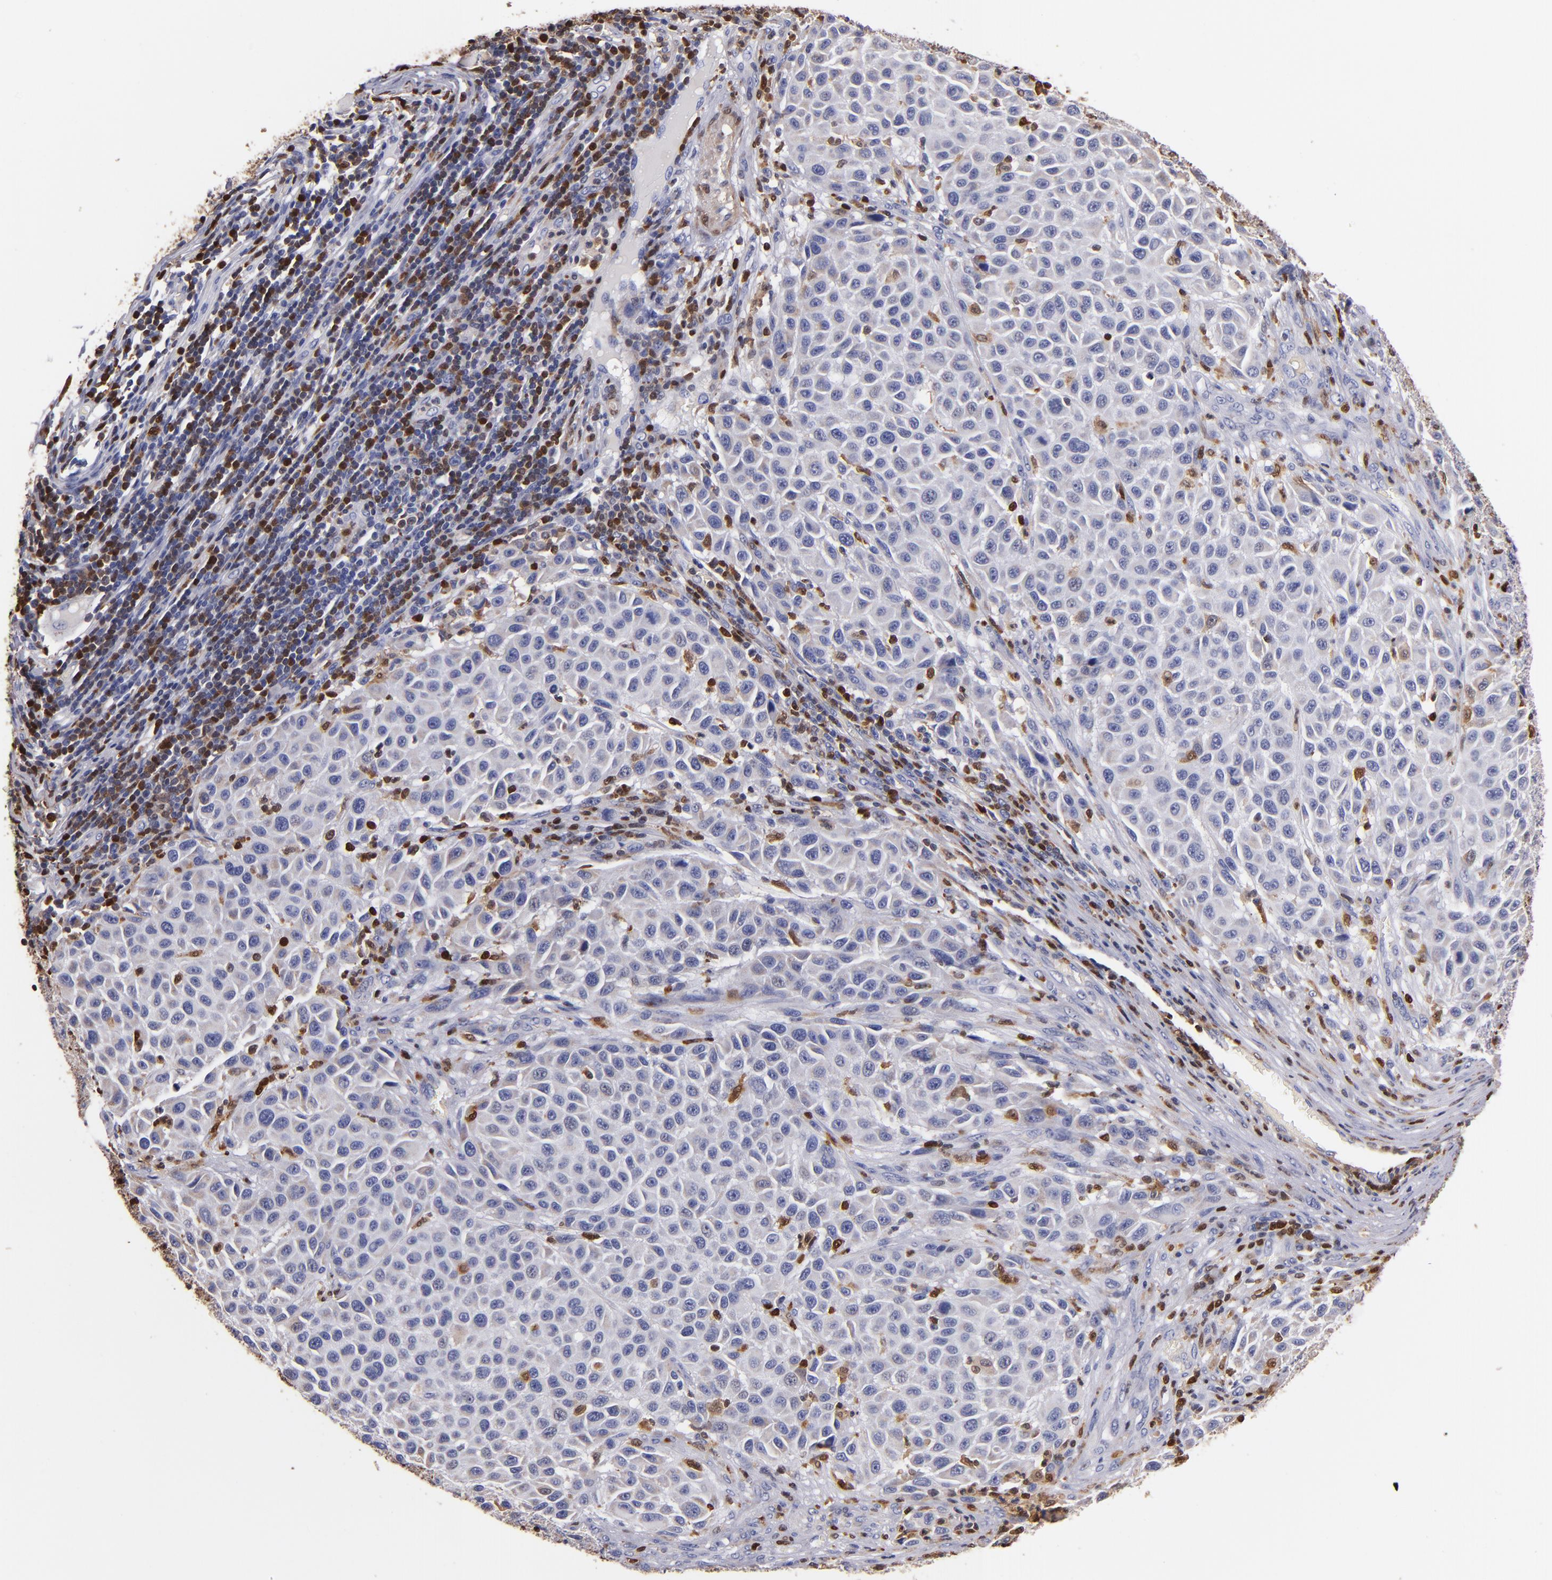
{"staining": {"intensity": "negative", "quantity": "none", "location": "none"}, "tissue": "melanoma", "cell_type": "Tumor cells", "image_type": "cancer", "snomed": [{"axis": "morphology", "description": "Malignant melanoma, Metastatic site"}, {"axis": "topography", "description": "Lymph node"}], "caption": "DAB (3,3'-diaminobenzidine) immunohistochemical staining of melanoma exhibits no significant positivity in tumor cells.", "gene": "S100A4", "patient": {"sex": "male", "age": 61}}